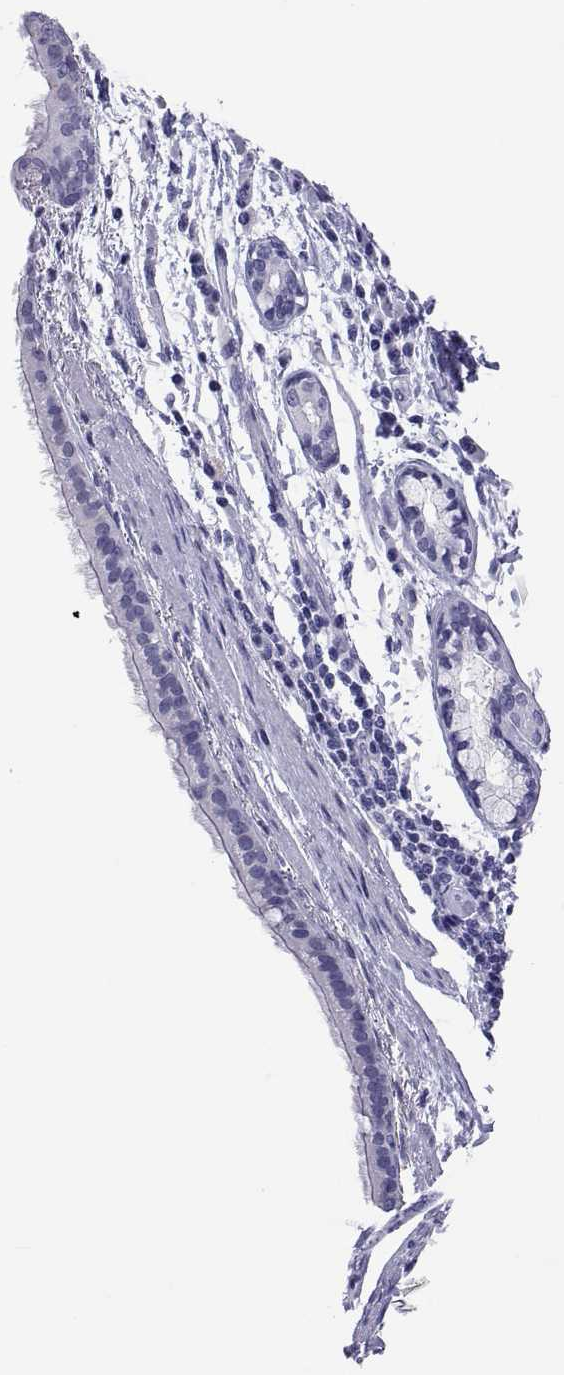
{"staining": {"intensity": "negative", "quantity": "none", "location": "none"}, "tissue": "bronchus", "cell_type": "Respiratory epithelial cells", "image_type": "normal", "snomed": [{"axis": "morphology", "description": "Normal tissue, NOS"}, {"axis": "morphology", "description": "Squamous cell carcinoma, NOS"}, {"axis": "topography", "description": "Bronchus"}, {"axis": "topography", "description": "Lung"}], "caption": "Human bronchus stained for a protein using immunohistochemistry reveals no positivity in respiratory epithelial cells.", "gene": "QRICH2", "patient": {"sex": "male", "age": 69}}